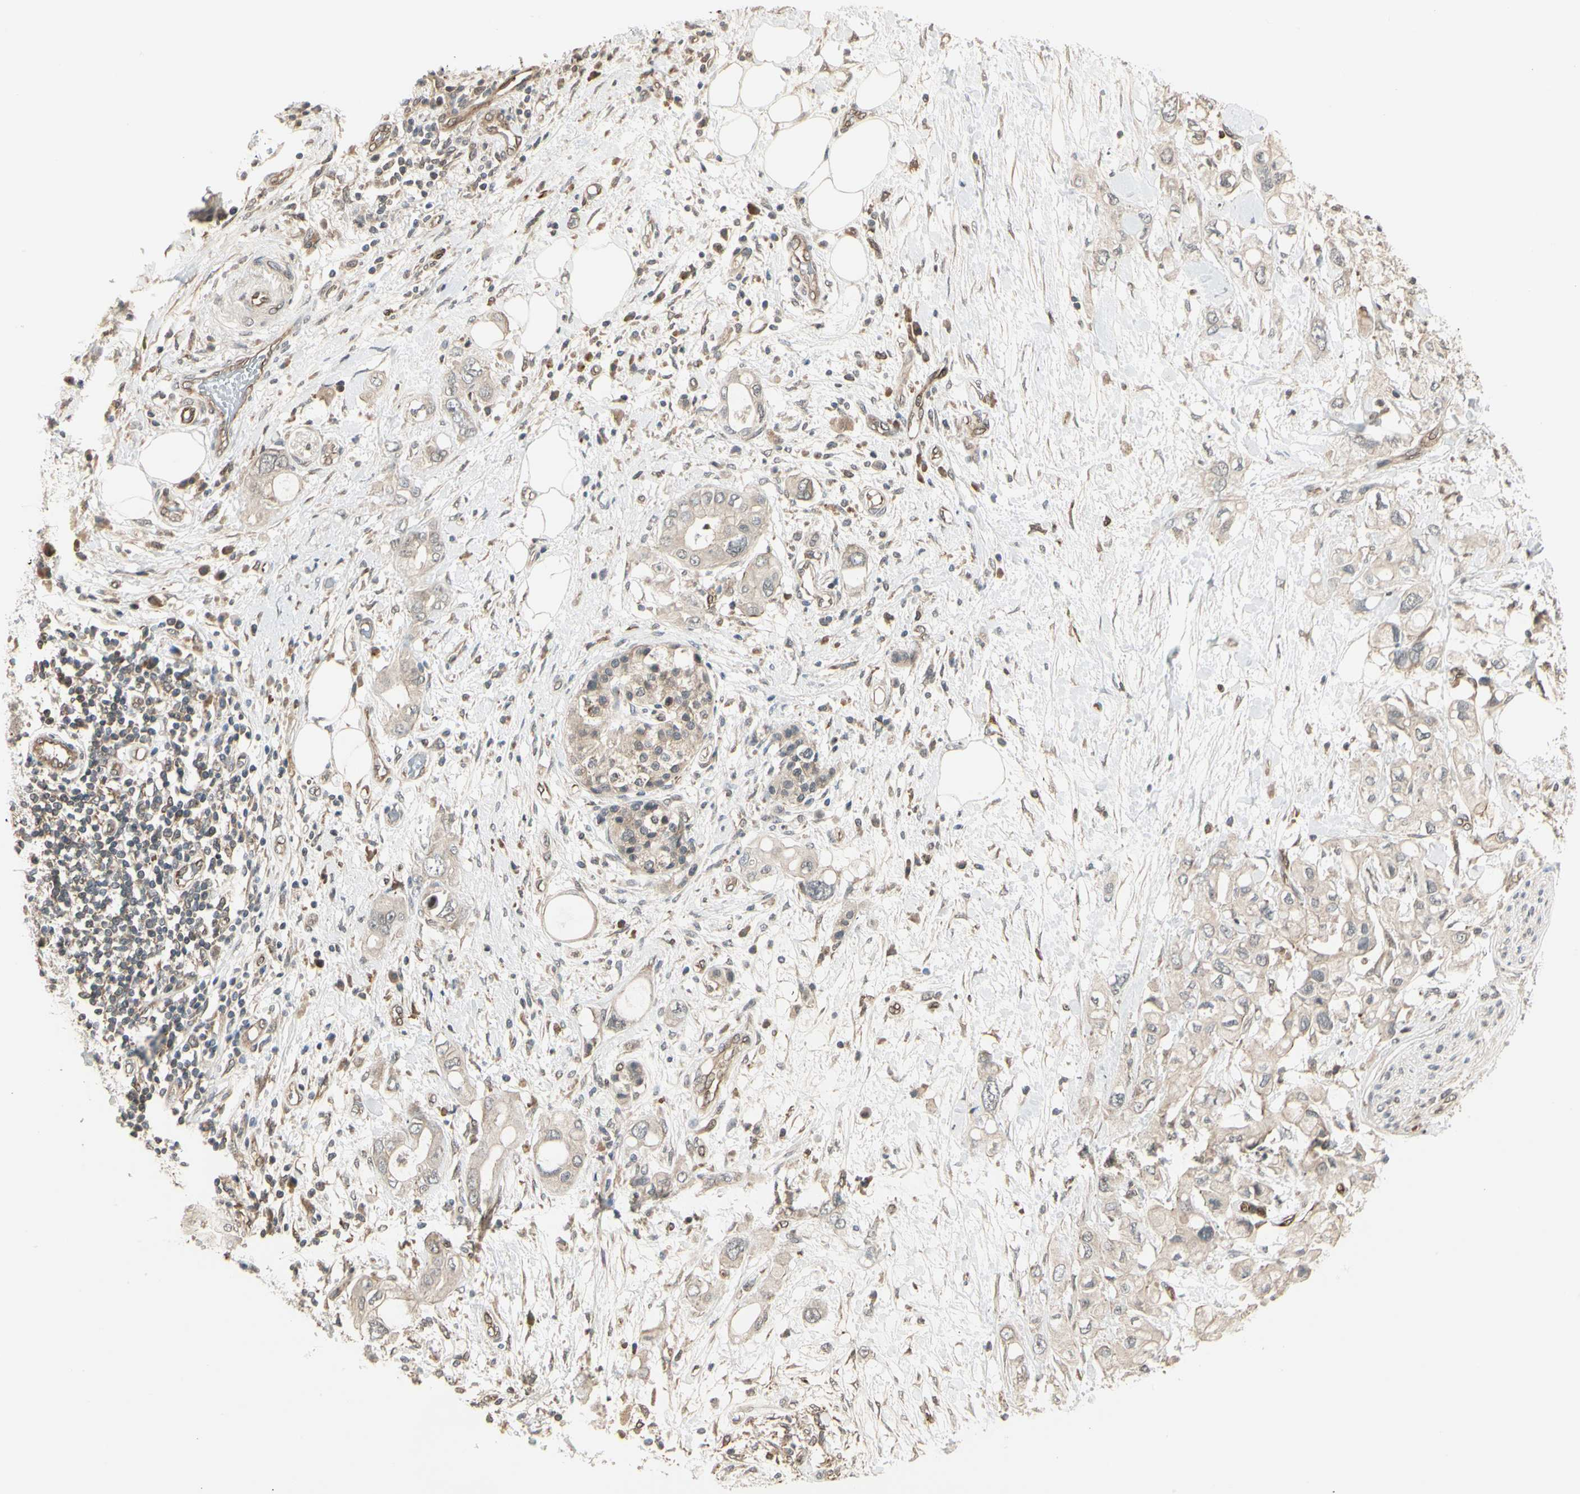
{"staining": {"intensity": "weak", "quantity": "25%-75%", "location": "cytoplasmic/membranous"}, "tissue": "pancreatic cancer", "cell_type": "Tumor cells", "image_type": "cancer", "snomed": [{"axis": "morphology", "description": "Adenocarcinoma, NOS"}, {"axis": "topography", "description": "Pancreas"}], "caption": "Human pancreatic adenocarcinoma stained with a brown dye shows weak cytoplasmic/membranous positive staining in about 25%-75% of tumor cells.", "gene": "SVBP", "patient": {"sex": "female", "age": 56}}